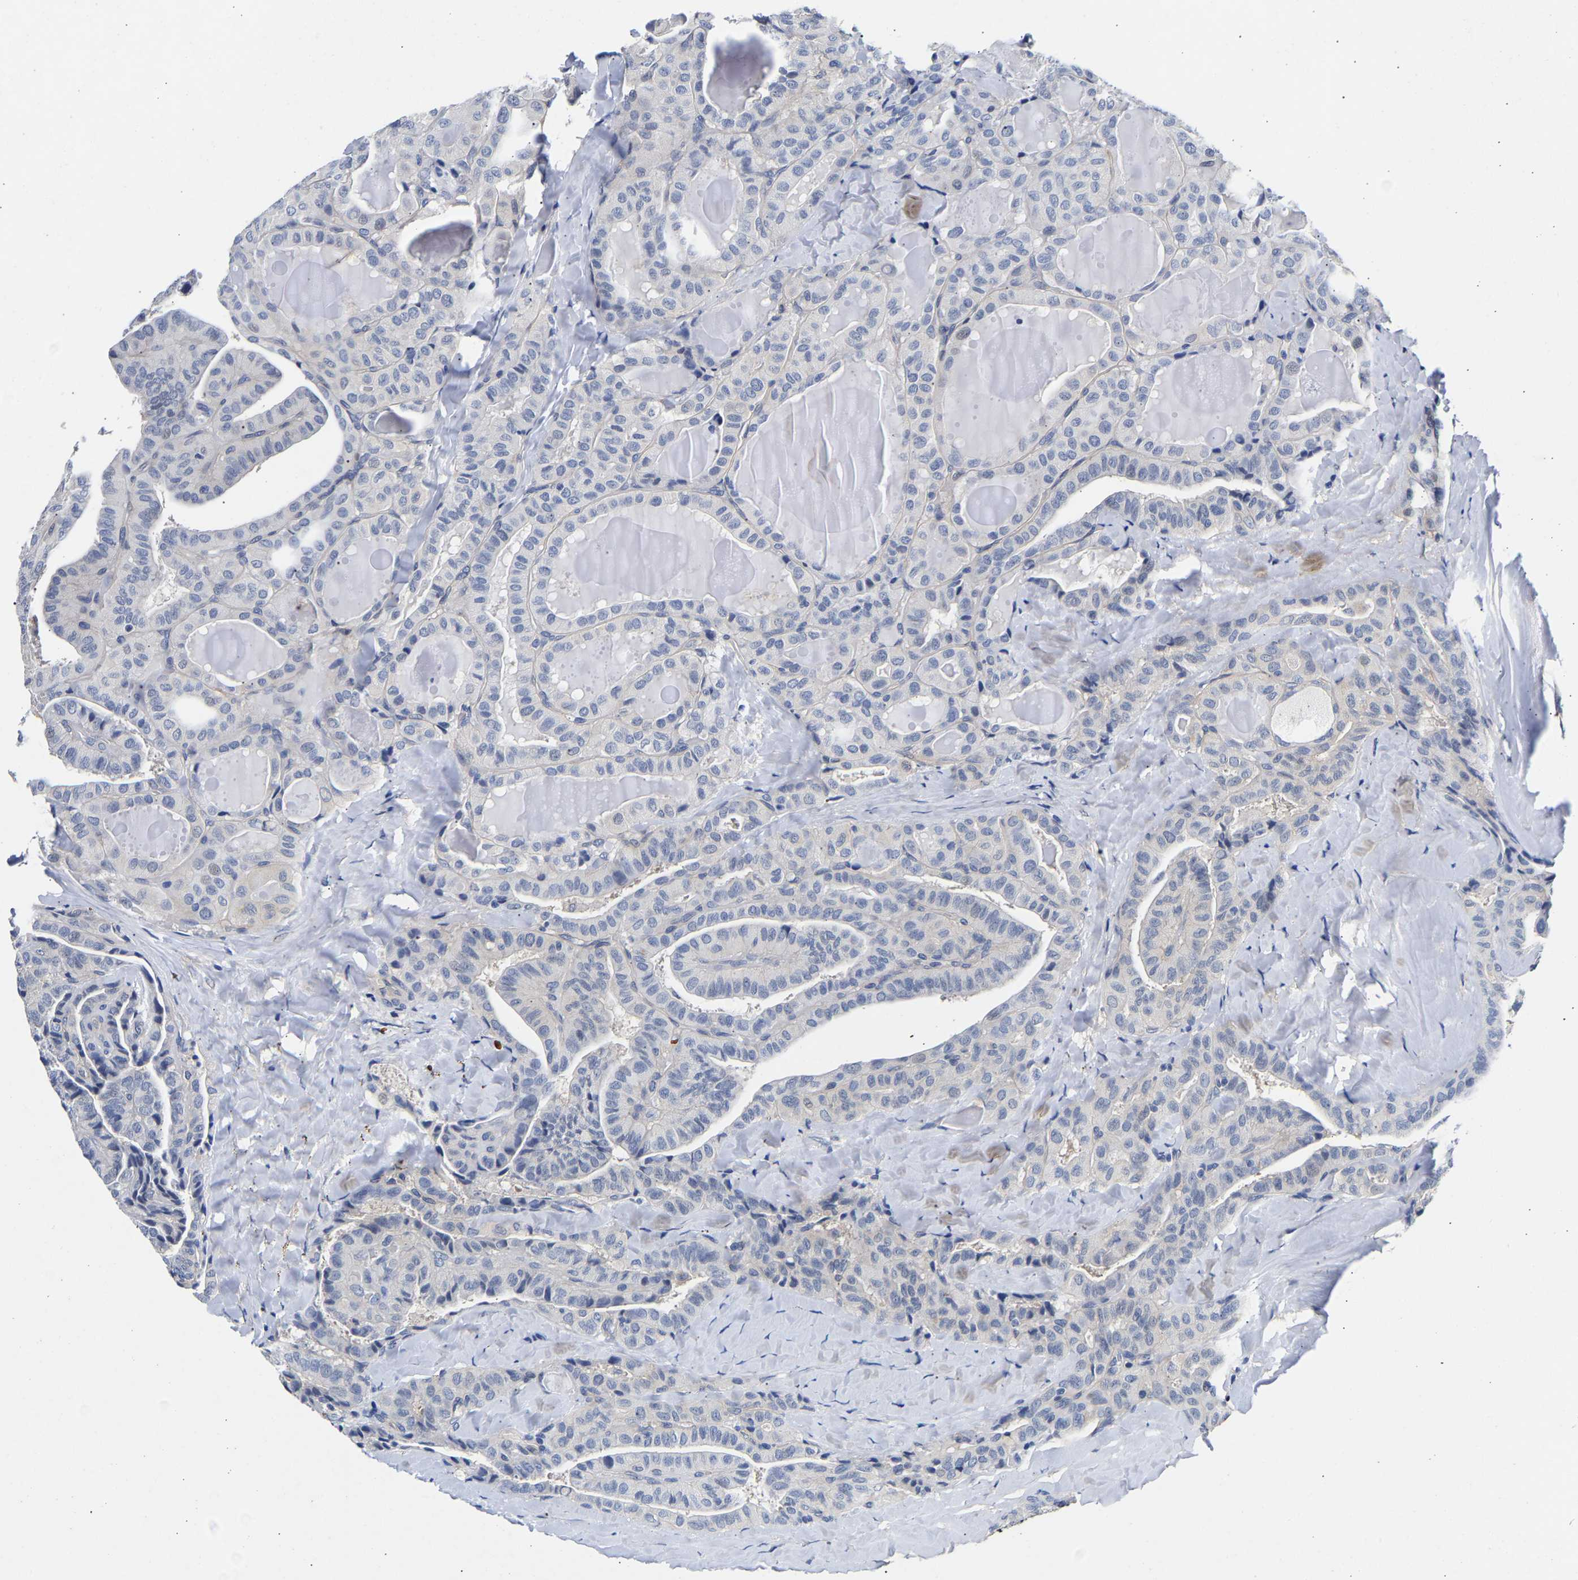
{"staining": {"intensity": "negative", "quantity": "none", "location": "none"}, "tissue": "thyroid cancer", "cell_type": "Tumor cells", "image_type": "cancer", "snomed": [{"axis": "morphology", "description": "Papillary adenocarcinoma, NOS"}, {"axis": "topography", "description": "Thyroid gland"}], "caption": "IHC of thyroid papillary adenocarcinoma shows no staining in tumor cells.", "gene": "CCDC6", "patient": {"sex": "male", "age": 77}}